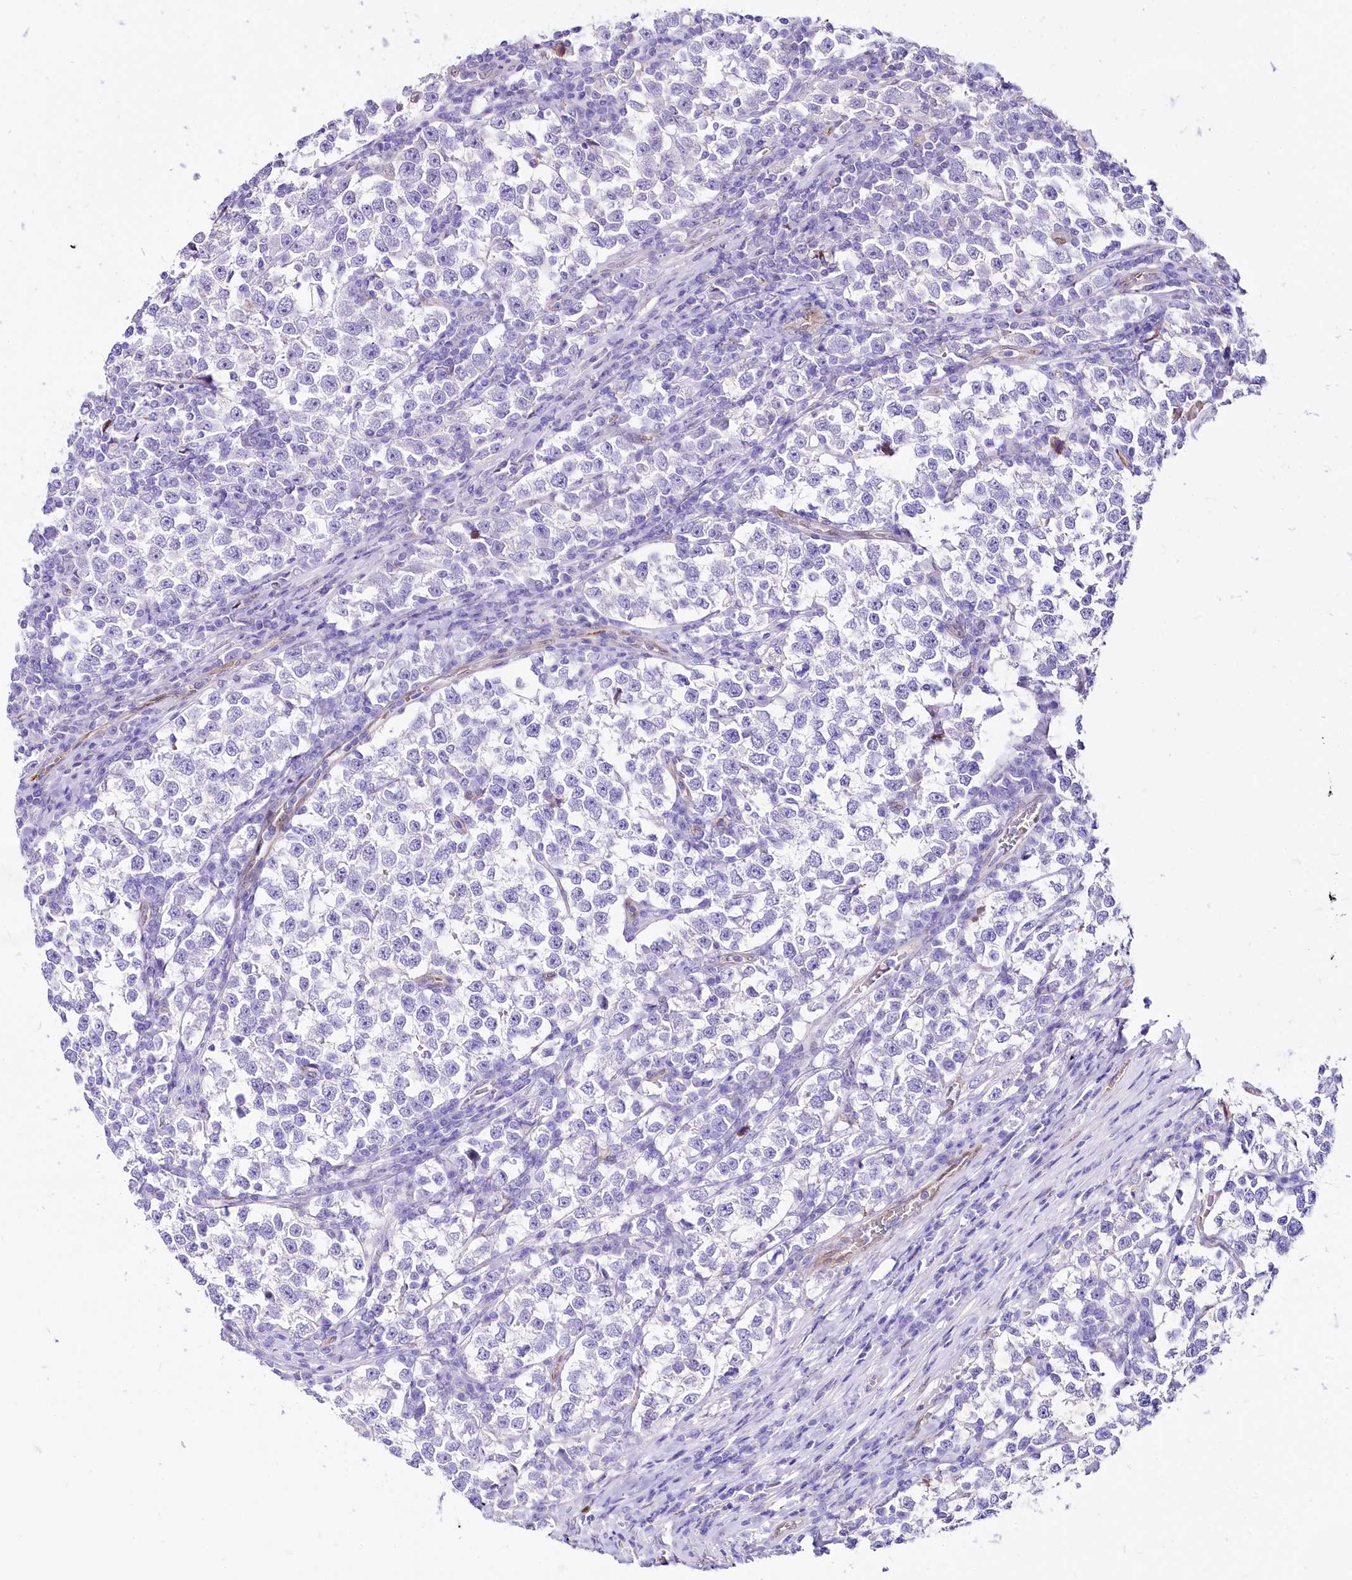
{"staining": {"intensity": "negative", "quantity": "none", "location": "none"}, "tissue": "testis cancer", "cell_type": "Tumor cells", "image_type": "cancer", "snomed": [{"axis": "morphology", "description": "Normal tissue, NOS"}, {"axis": "morphology", "description": "Seminoma, NOS"}, {"axis": "topography", "description": "Testis"}], "caption": "IHC photomicrograph of neoplastic tissue: human seminoma (testis) stained with DAB shows no significant protein positivity in tumor cells.", "gene": "PTMS", "patient": {"sex": "male", "age": 43}}